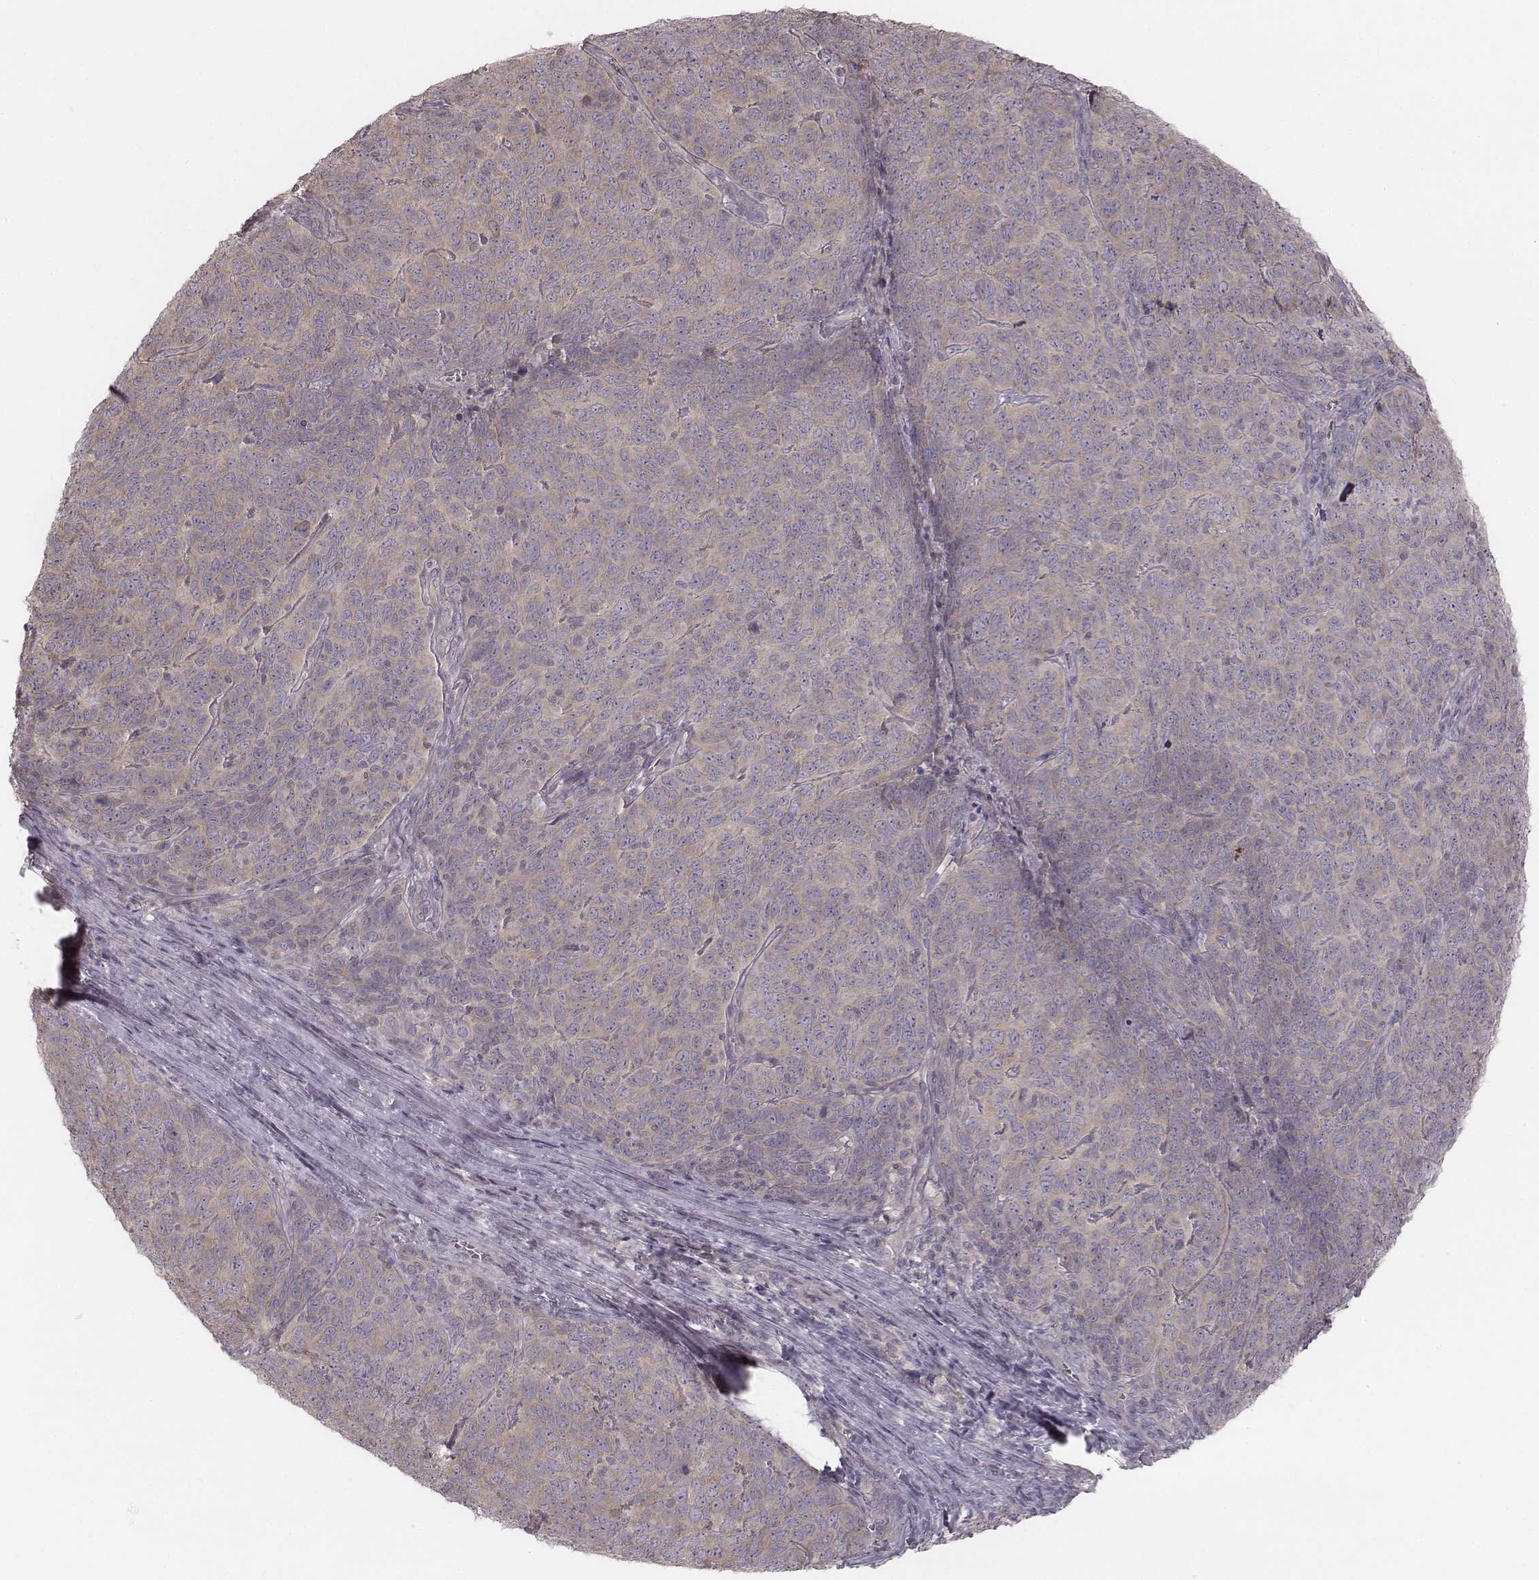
{"staining": {"intensity": "weak", "quantity": ">75%", "location": "cytoplasmic/membranous"}, "tissue": "skin cancer", "cell_type": "Tumor cells", "image_type": "cancer", "snomed": [{"axis": "morphology", "description": "Squamous cell carcinoma, NOS"}, {"axis": "topography", "description": "Skin"}, {"axis": "topography", "description": "Anal"}], "caption": "The photomicrograph reveals a brown stain indicating the presence of a protein in the cytoplasmic/membranous of tumor cells in skin cancer (squamous cell carcinoma).", "gene": "TDRD5", "patient": {"sex": "female", "age": 51}}